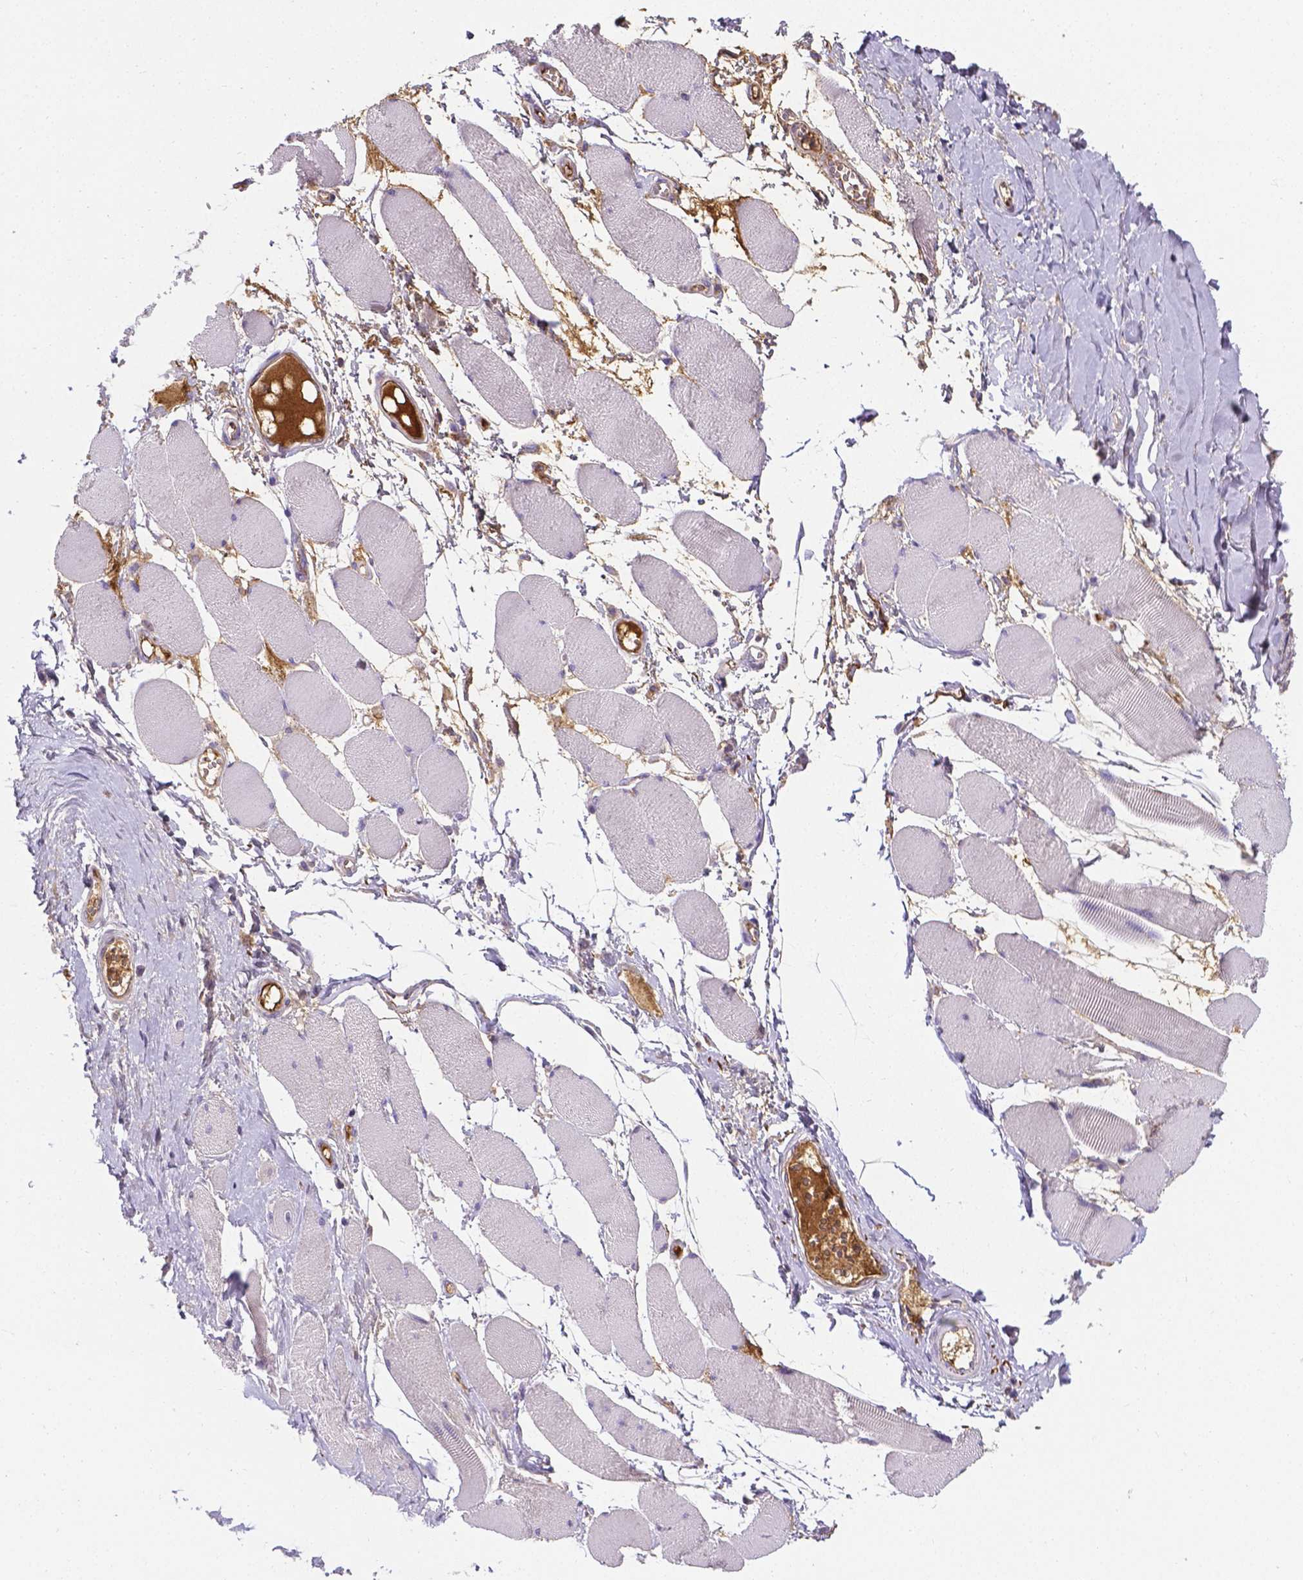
{"staining": {"intensity": "negative", "quantity": "none", "location": "none"}, "tissue": "skeletal muscle", "cell_type": "Myocytes", "image_type": "normal", "snomed": [{"axis": "morphology", "description": "Normal tissue, NOS"}, {"axis": "topography", "description": "Skeletal muscle"}], "caption": "Immunohistochemical staining of unremarkable human skeletal muscle demonstrates no significant staining in myocytes.", "gene": "APOE", "patient": {"sex": "female", "age": 75}}